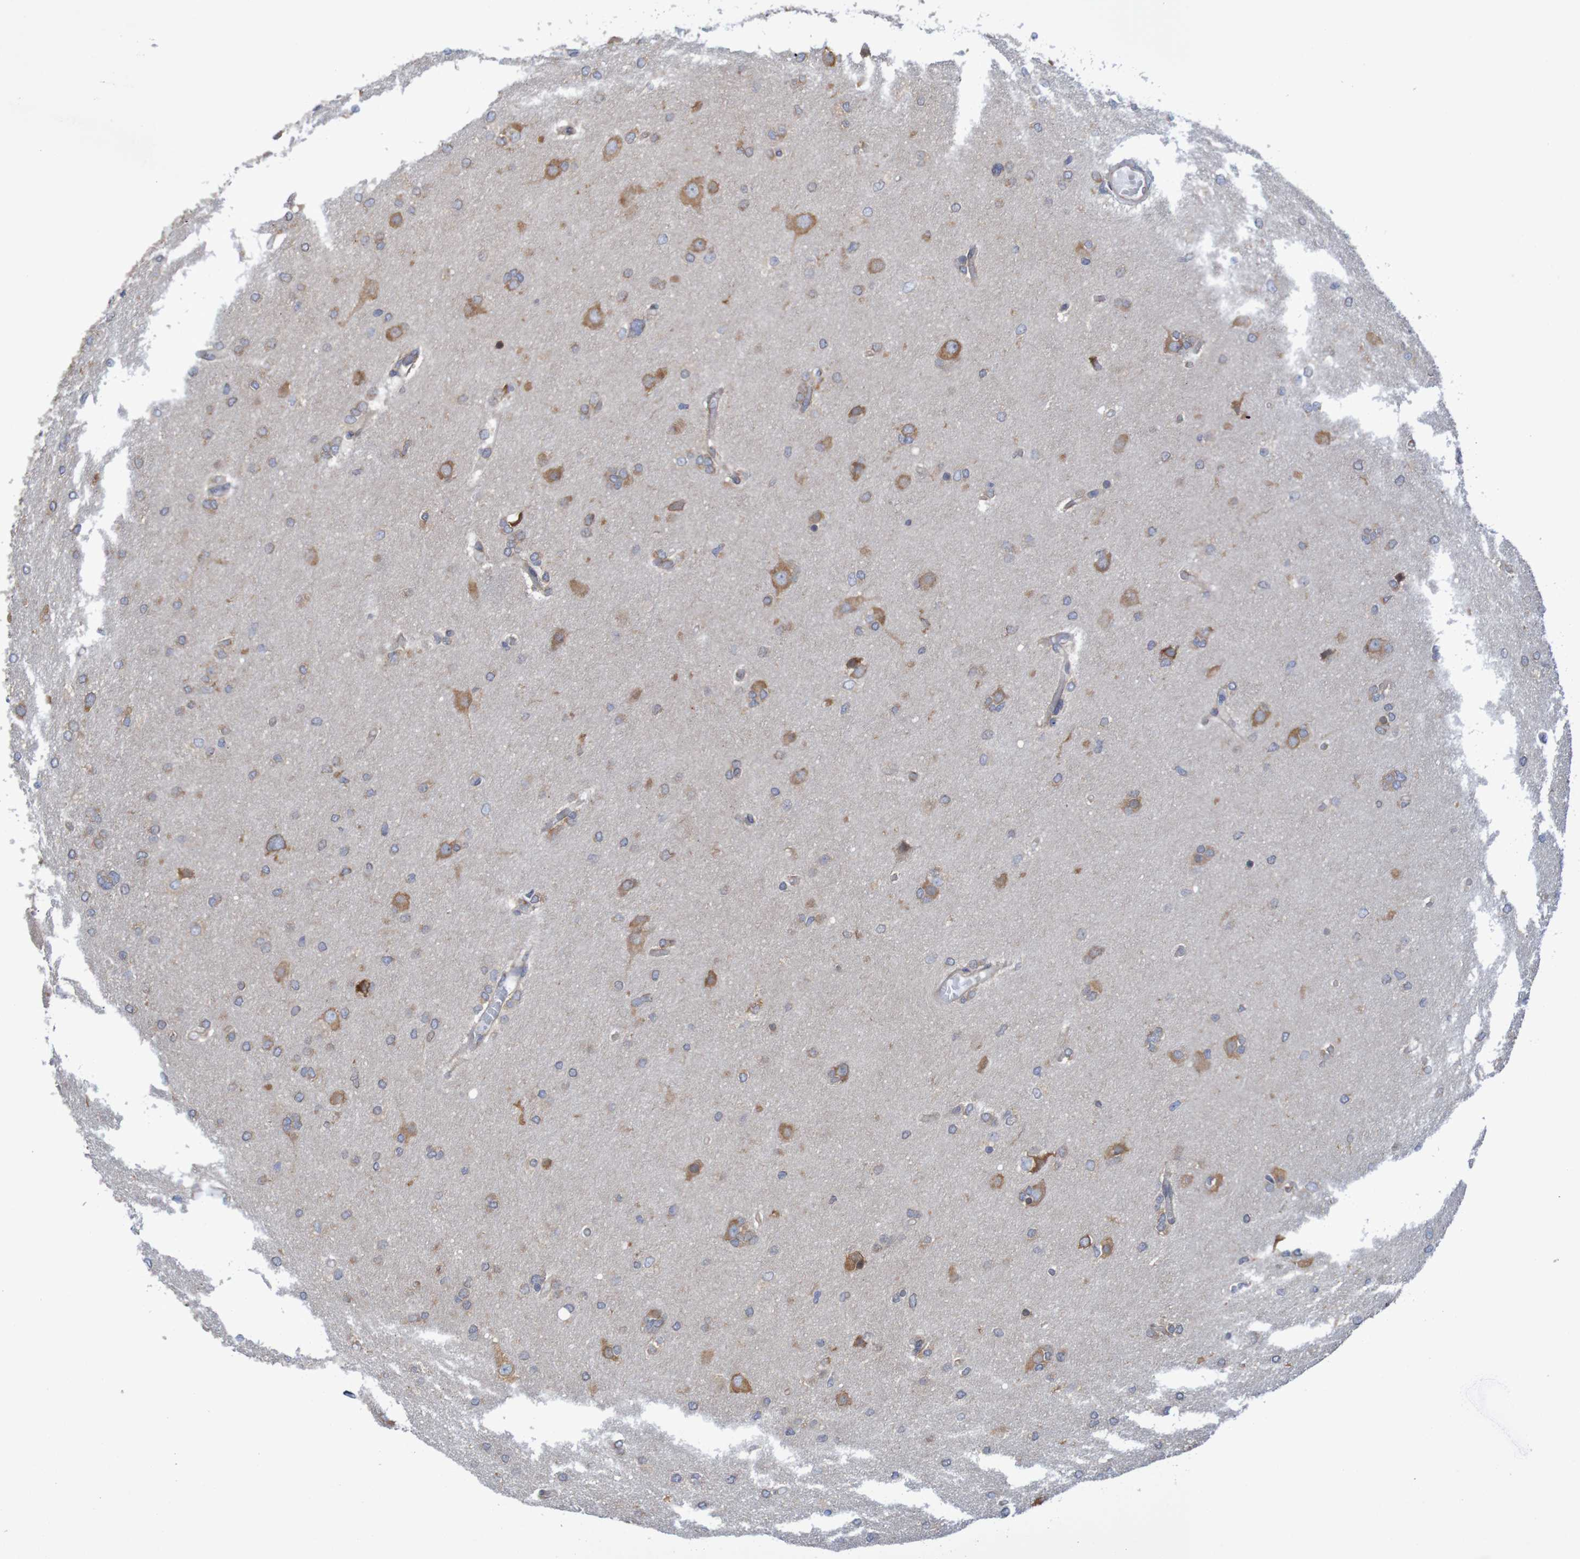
{"staining": {"intensity": "moderate", "quantity": "25%-75%", "location": "cytoplasmic/membranous"}, "tissue": "glioma", "cell_type": "Tumor cells", "image_type": "cancer", "snomed": [{"axis": "morphology", "description": "Glioma, malignant, High grade"}, {"axis": "topography", "description": "Cerebral cortex"}], "caption": "Malignant glioma (high-grade) stained for a protein shows moderate cytoplasmic/membranous positivity in tumor cells. Nuclei are stained in blue.", "gene": "LRRC47", "patient": {"sex": "female", "age": 36}}